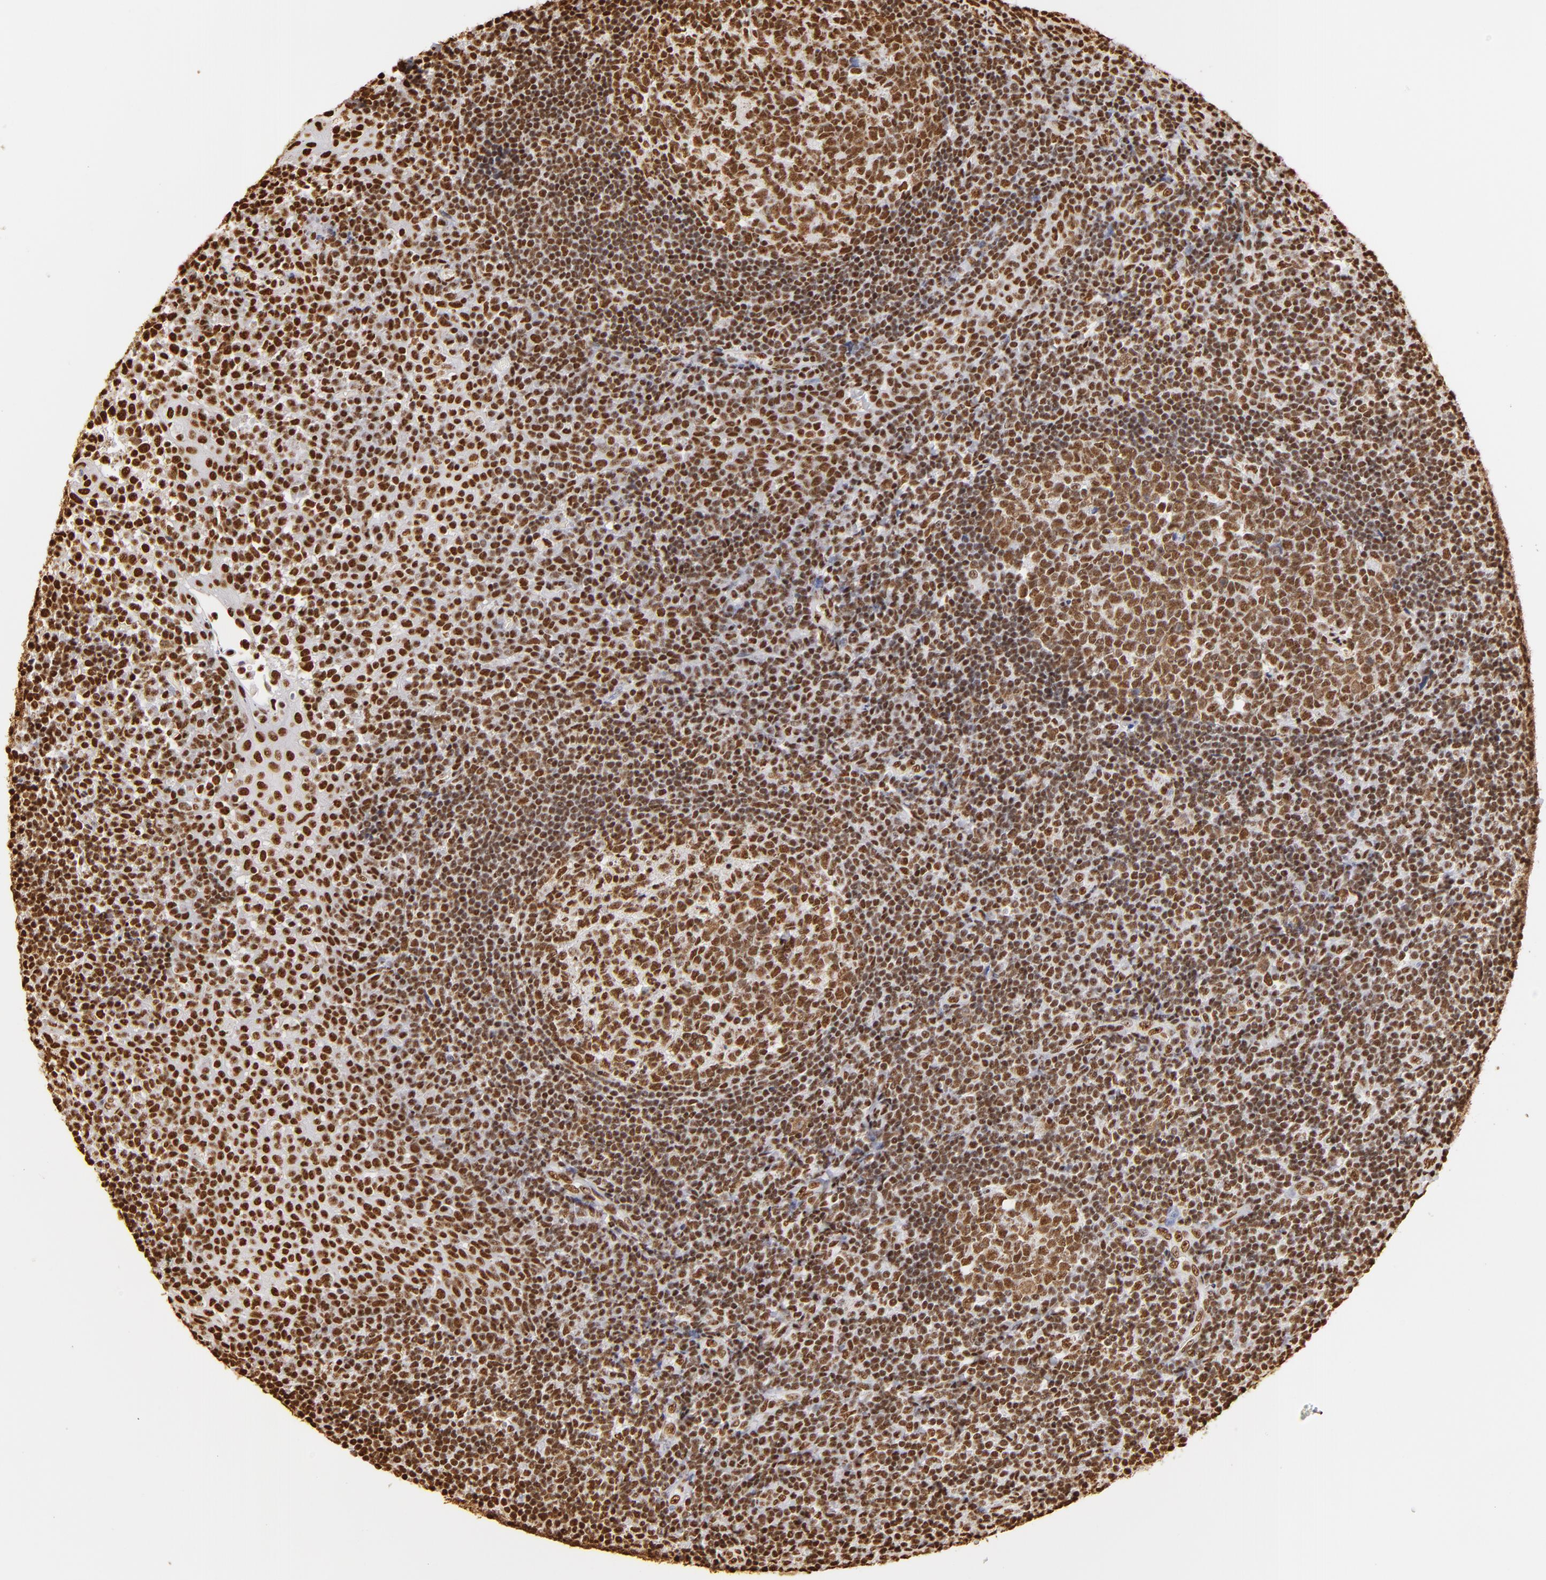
{"staining": {"intensity": "strong", "quantity": ">75%", "location": "nuclear"}, "tissue": "tonsil", "cell_type": "Germinal center cells", "image_type": "normal", "snomed": [{"axis": "morphology", "description": "Normal tissue, NOS"}, {"axis": "topography", "description": "Tonsil"}], "caption": "A brown stain highlights strong nuclear staining of a protein in germinal center cells of normal tonsil. The staining was performed using DAB (3,3'-diaminobenzidine) to visualize the protein expression in brown, while the nuclei were stained in blue with hematoxylin (Magnification: 20x).", "gene": "ILF3", "patient": {"sex": "female", "age": 40}}